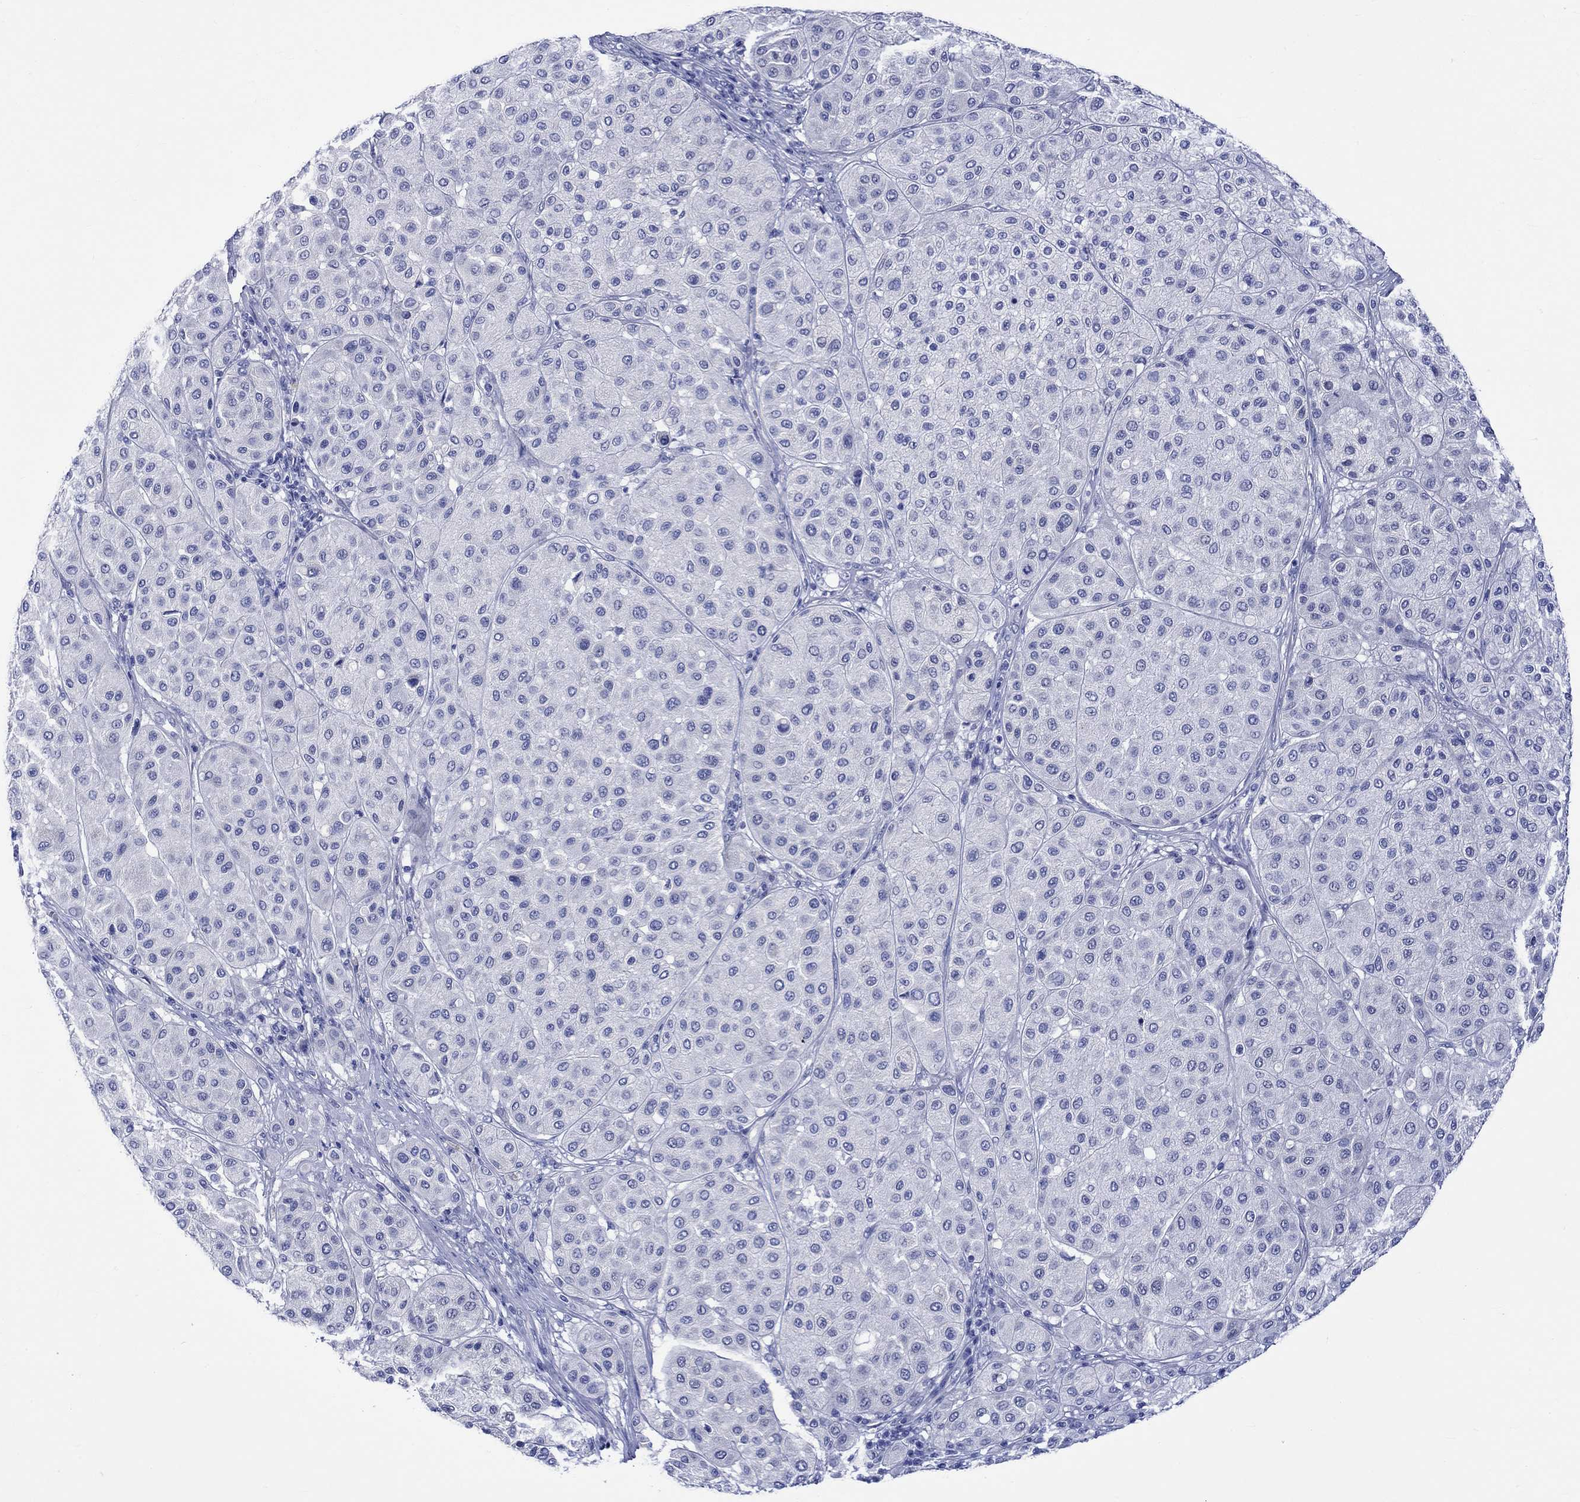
{"staining": {"intensity": "negative", "quantity": "none", "location": "none"}, "tissue": "melanoma", "cell_type": "Tumor cells", "image_type": "cancer", "snomed": [{"axis": "morphology", "description": "Malignant melanoma, Metastatic site"}, {"axis": "topography", "description": "Smooth muscle"}], "caption": "Immunohistochemistry micrograph of neoplastic tissue: malignant melanoma (metastatic site) stained with DAB shows no significant protein expression in tumor cells.", "gene": "HARBI1", "patient": {"sex": "male", "age": 41}}